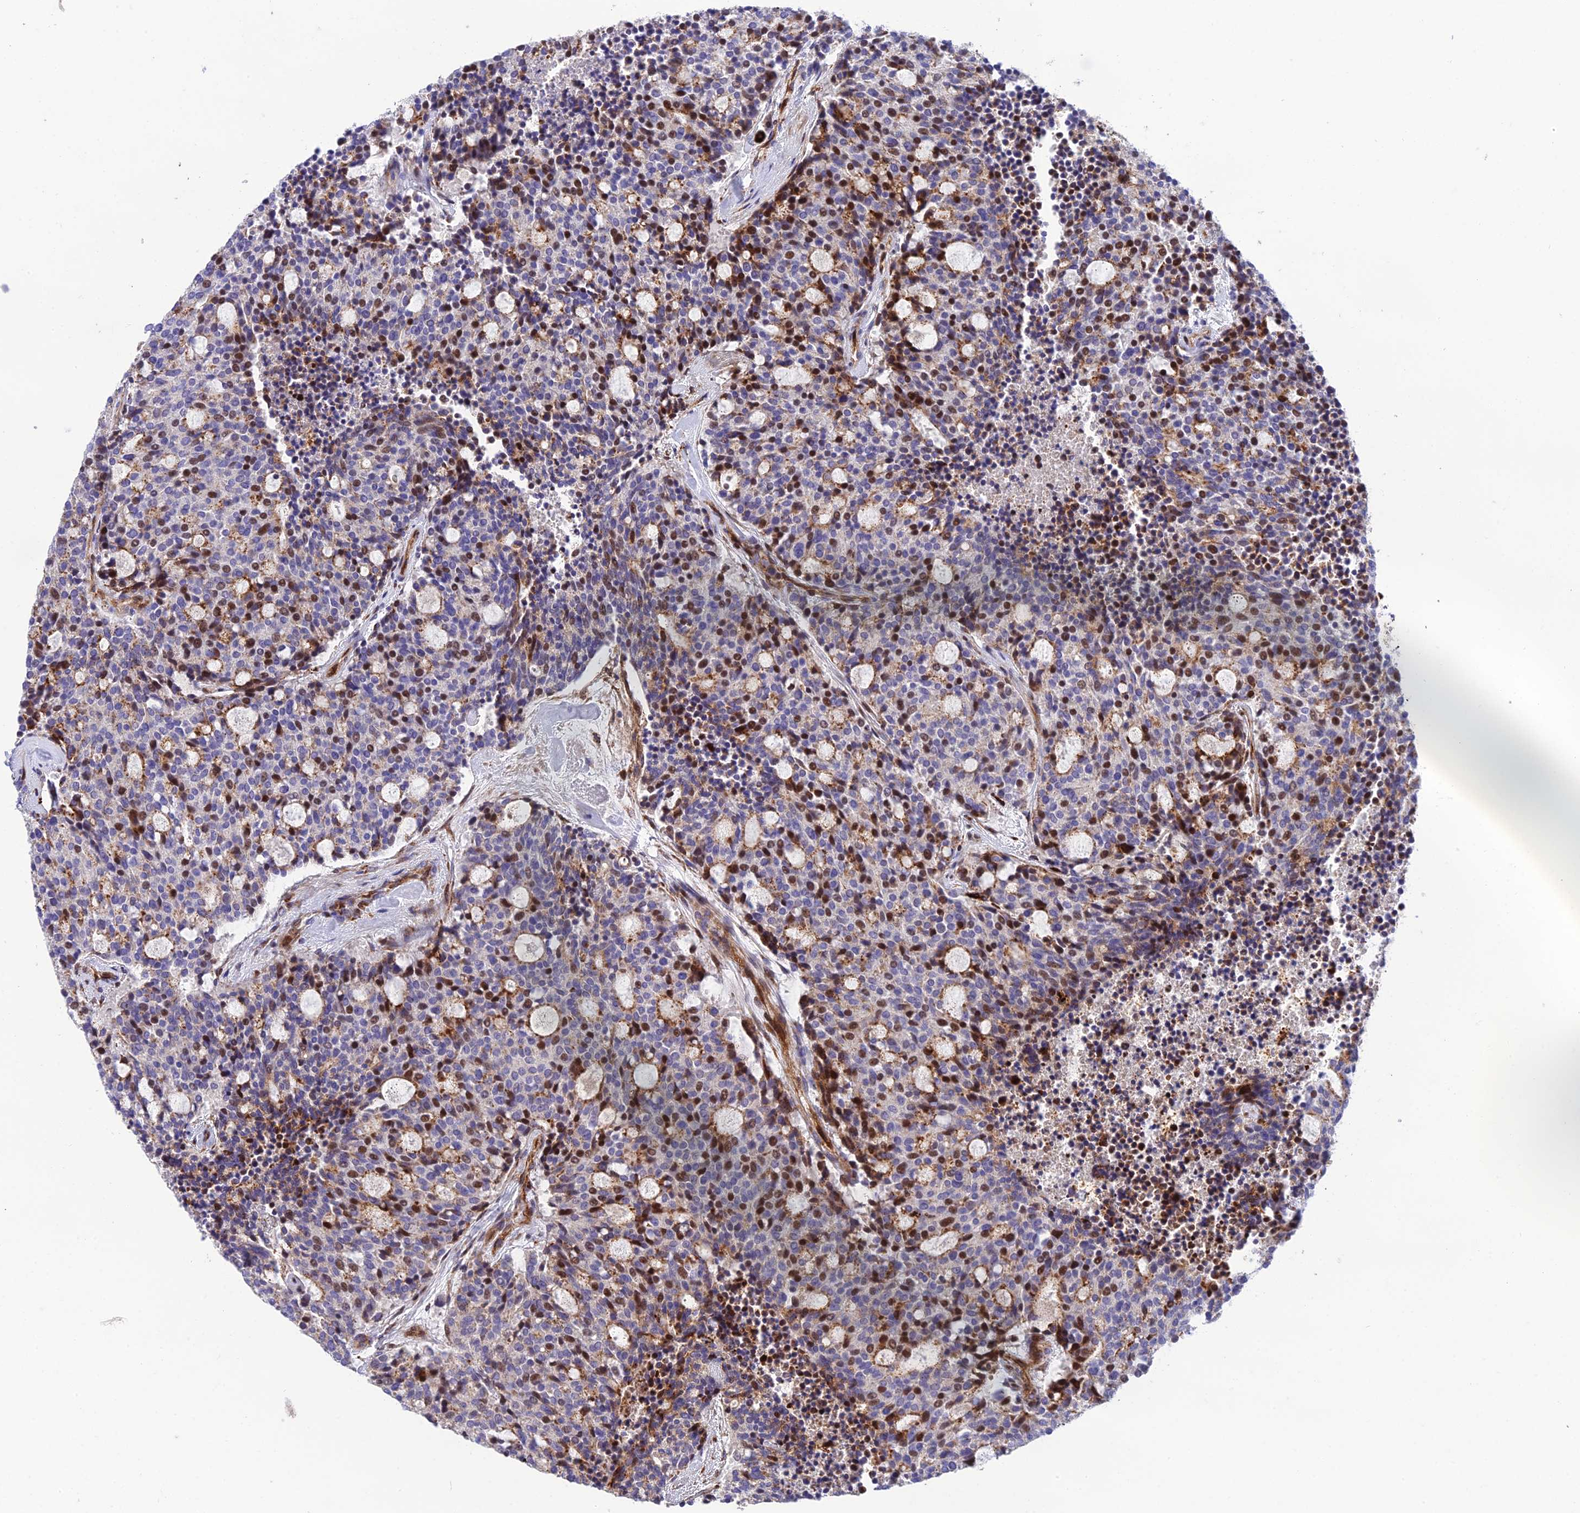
{"staining": {"intensity": "moderate", "quantity": "<25%", "location": "nuclear"}, "tissue": "carcinoid", "cell_type": "Tumor cells", "image_type": "cancer", "snomed": [{"axis": "morphology", "description": "Carcinoid, malignant, NOS"}, {"axis": "topography", "description": "Pancreas"}], "caption": "Tumor cells show low levels of moderate nuclear staining in approximately <25% of cells in carcinoid.", "gene": "CPSF4L", "patient": {"sex": "female", "age": 54}}